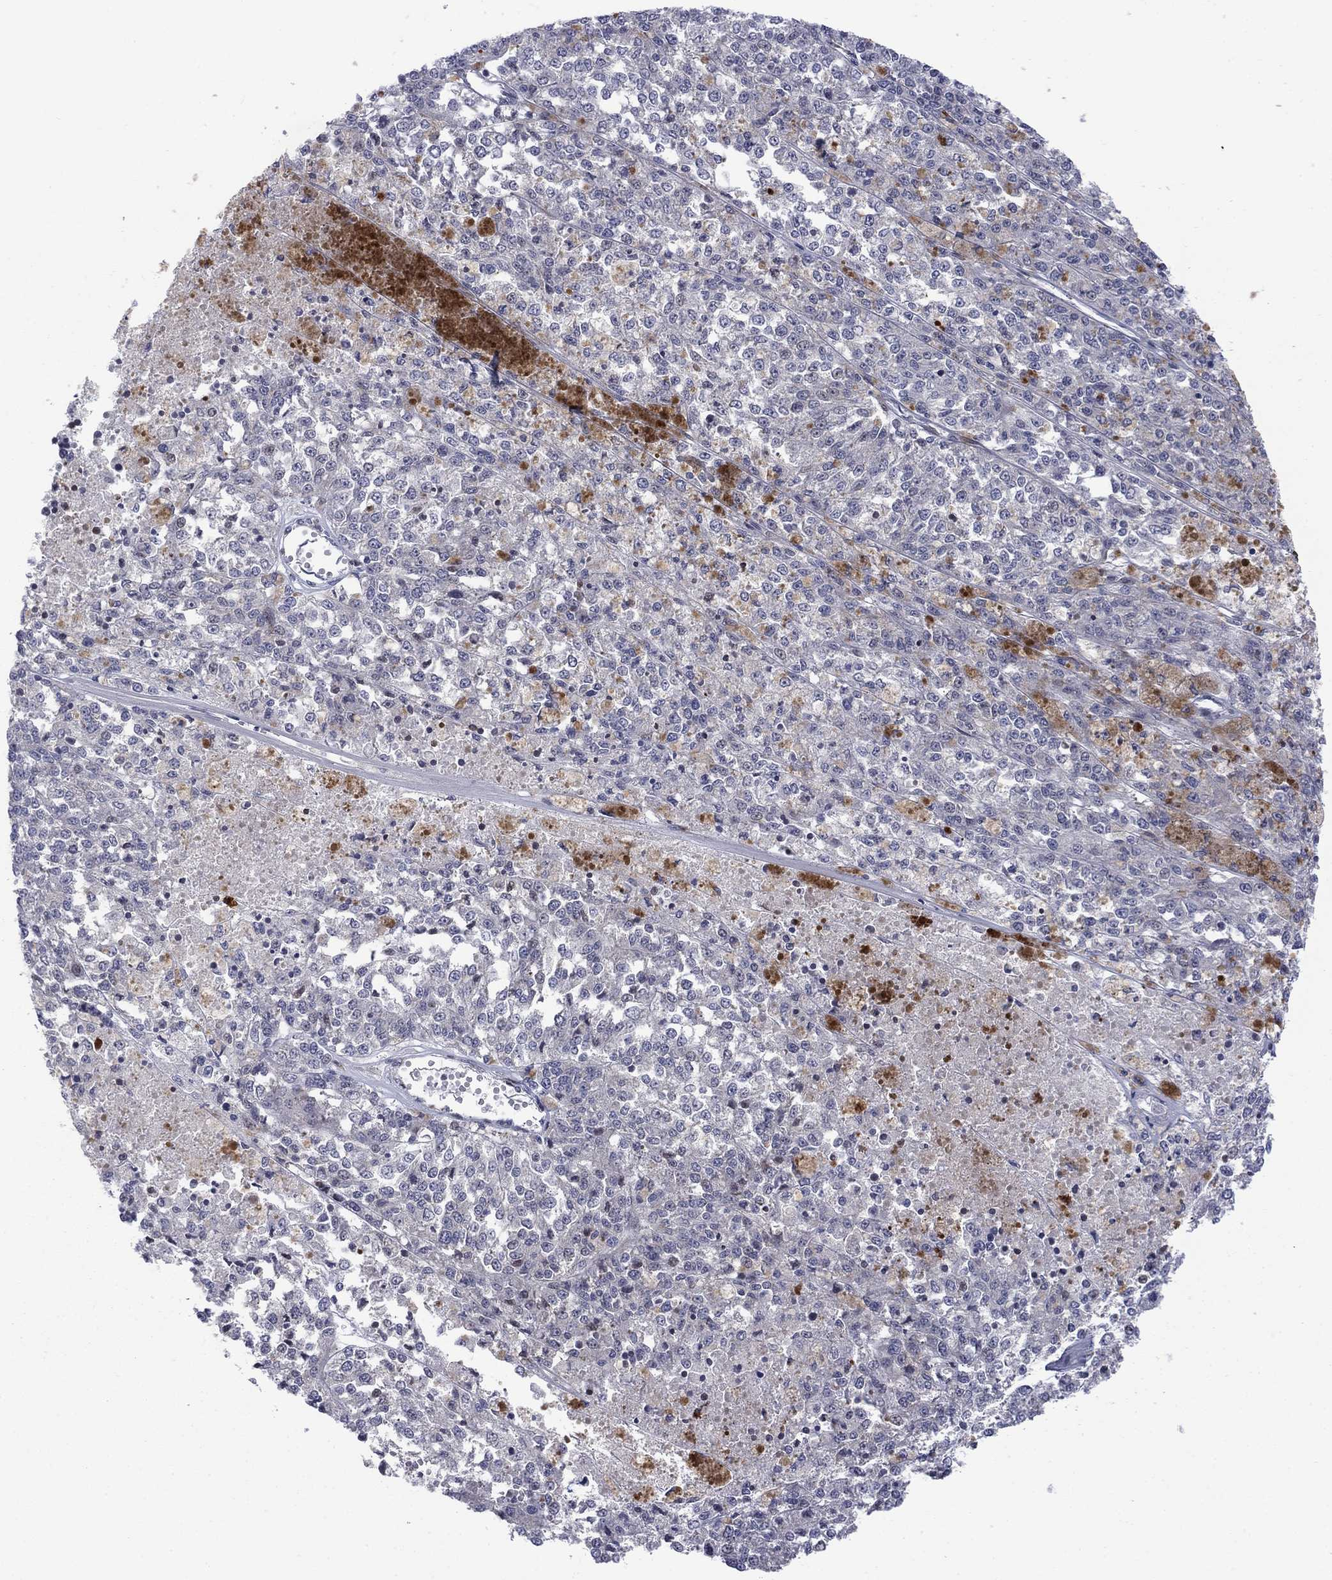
{"staining": {"intensity": "negative", "quantity": "none", "location": "none"}, "tissue": "melanoma", "cell_type": "Tumor cells", "image_type": "cancer", "snomed": [{"axis": "morphology", "description": "Malignant melanoma, Metastatic site"}, {"axis": "topography", "description": "Lymph node"}], "caption": "The photomicrograph shows no significant expression in tumor cells of melanoma.", "gene": "TTC21B", "patient": {"sex": "female", "age": 64}}